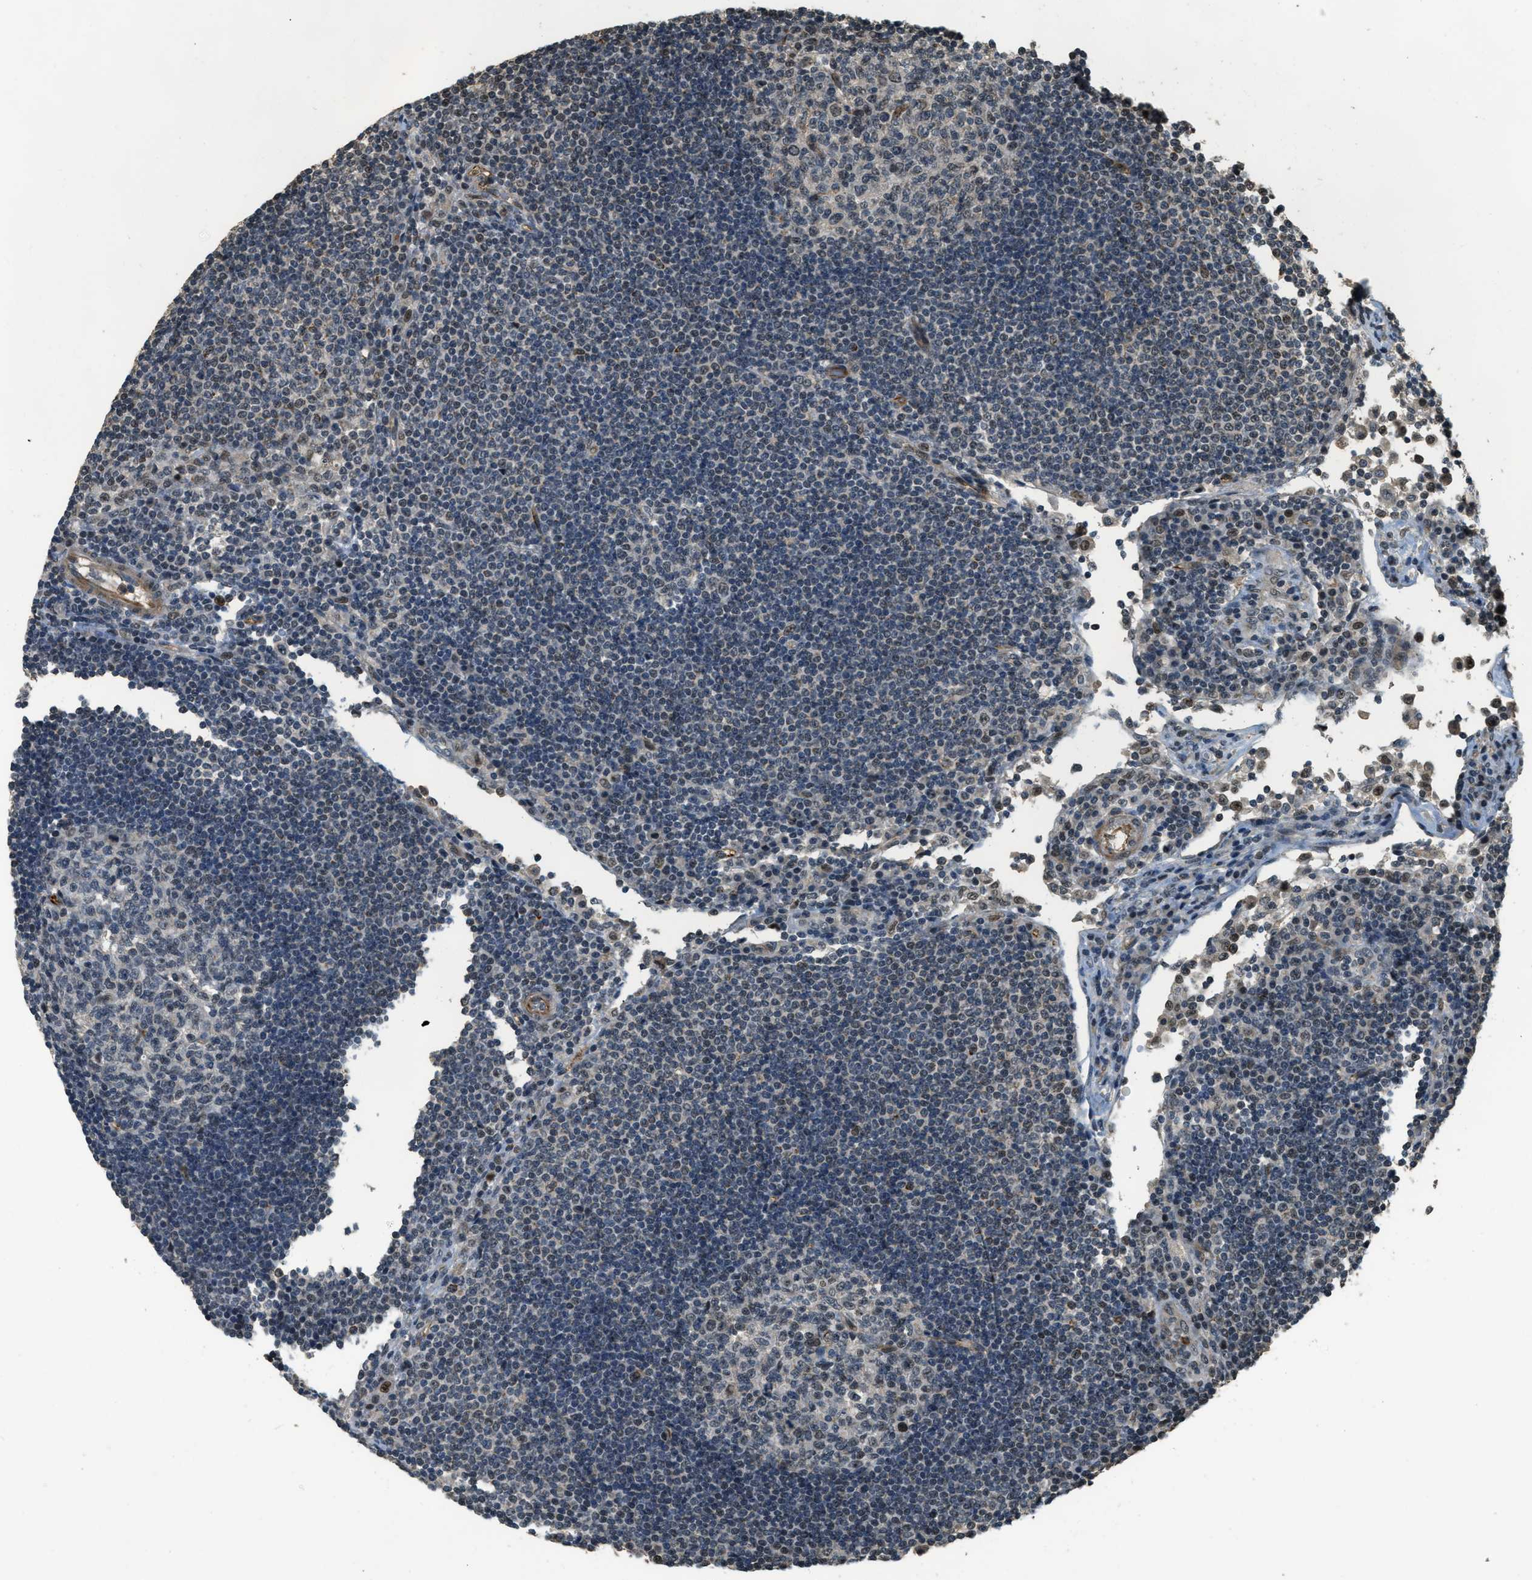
{"staining": {"intensity": "moderate", "quantity": "<25%", "location": "nuclear"}, "tissue": "lymph node", "cell_type": "Germinal center cells", "image_type": "normal", "snomed": [{"axis": "morphology", "description": "Normal tissue, NOS"}, {"axis": "topography", "description": "Lymph node"}], "caption": "High-magnification brightfield microscopy of benign lymph node stained with DAB (brown) and counterstained with hematoxylin (blue). germinal center cells exhibit moderate nuclear staining is seen in about<25% of cells.", "gene": "MED21", "patient": {"sex": "female", "age": 53}}